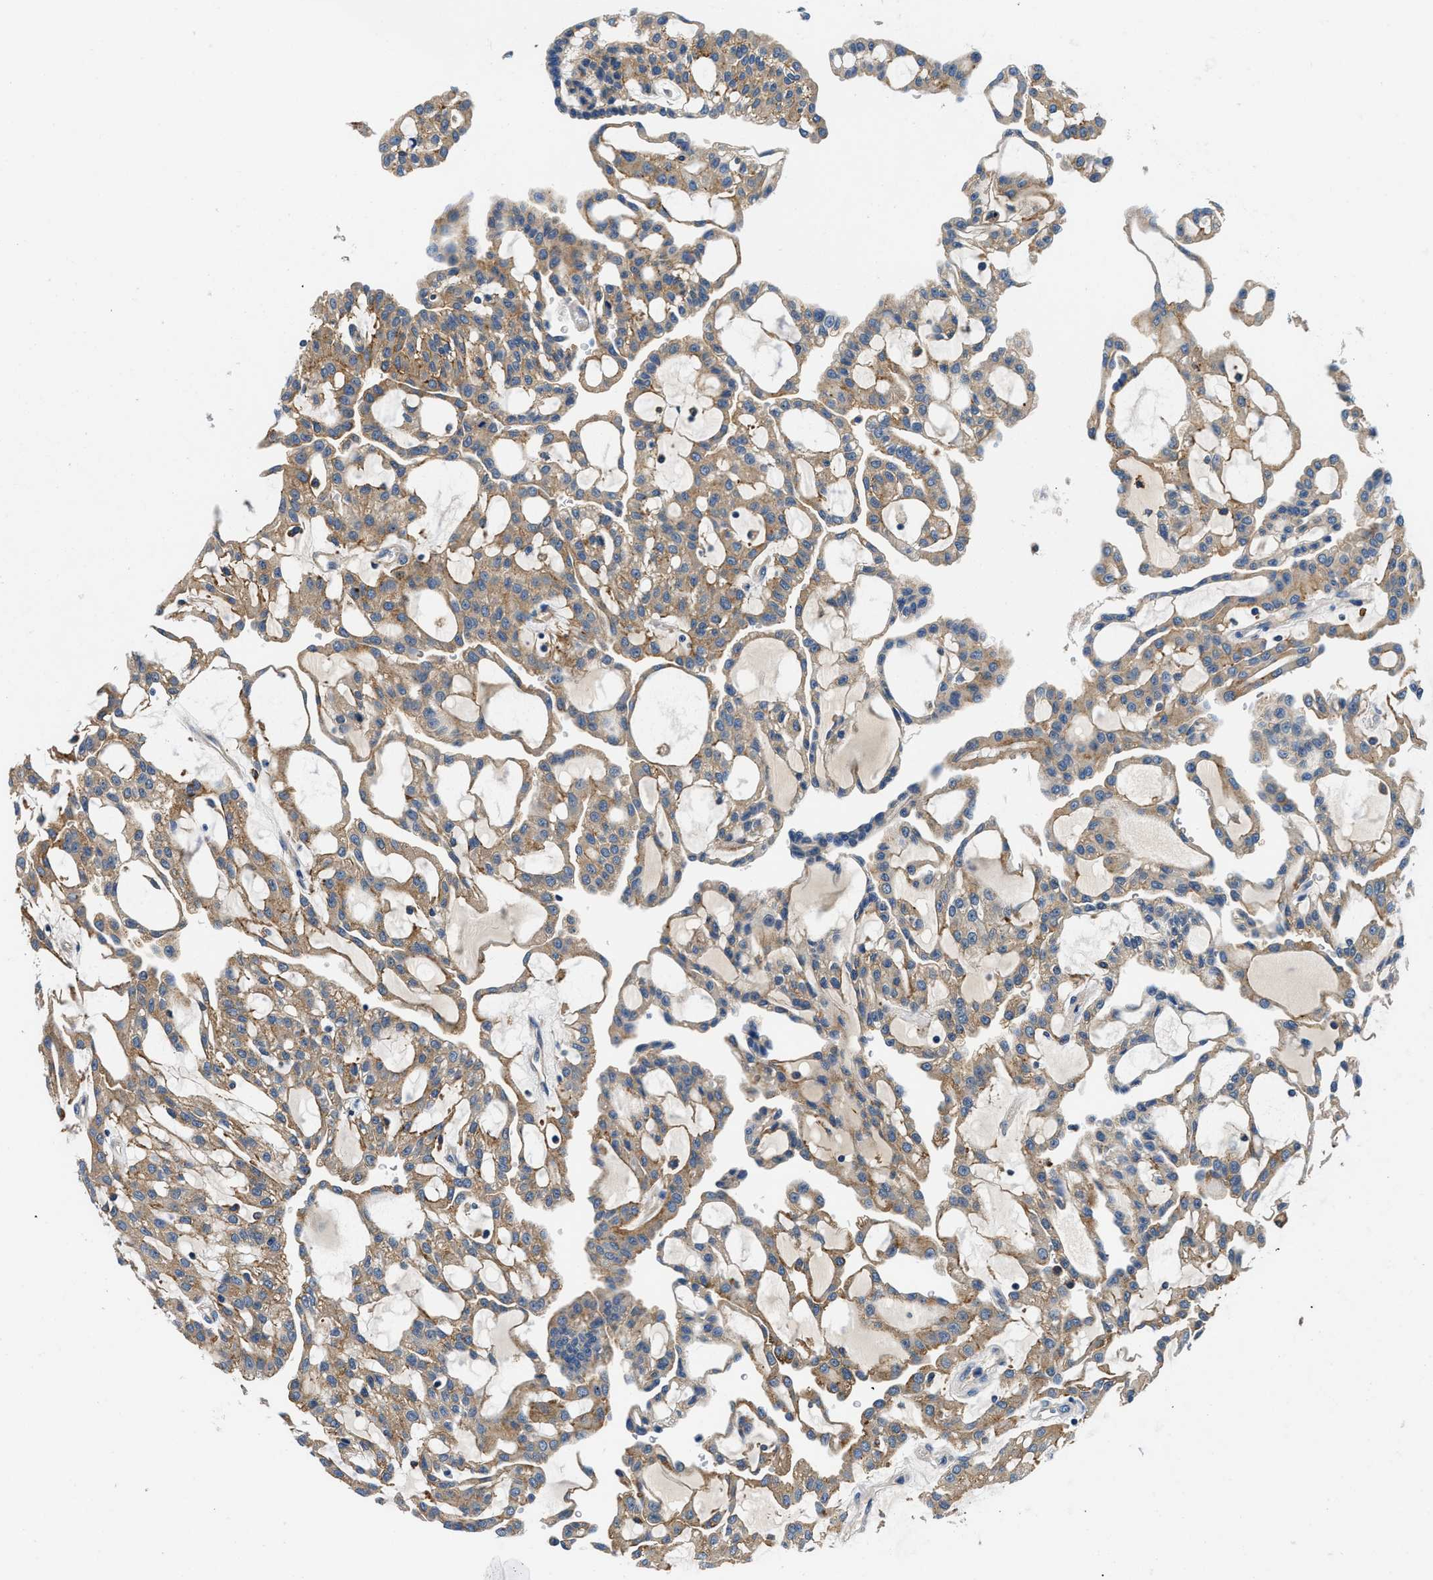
{"staining": {"intensity": "moderate", "quantity": ">75%", "location": "cytoplasmic/membranous"}, "tissue": "renal cancer", "cell_type": "Tumor cells", "image_type": "cancer", "snomed": [{"axis": "morphology", "description": "Adenocarcinoma, NOS"}, {"axis": "topography", "description": "Kidney"}], "caption": "Adenocarcinoma (renal) stained with IHC displays moderate cytoplasmic/membranous expression in about >75% of tumor cells.", "gene": "ZFAND3", "patient": {"sex": "male", "age": 63}}